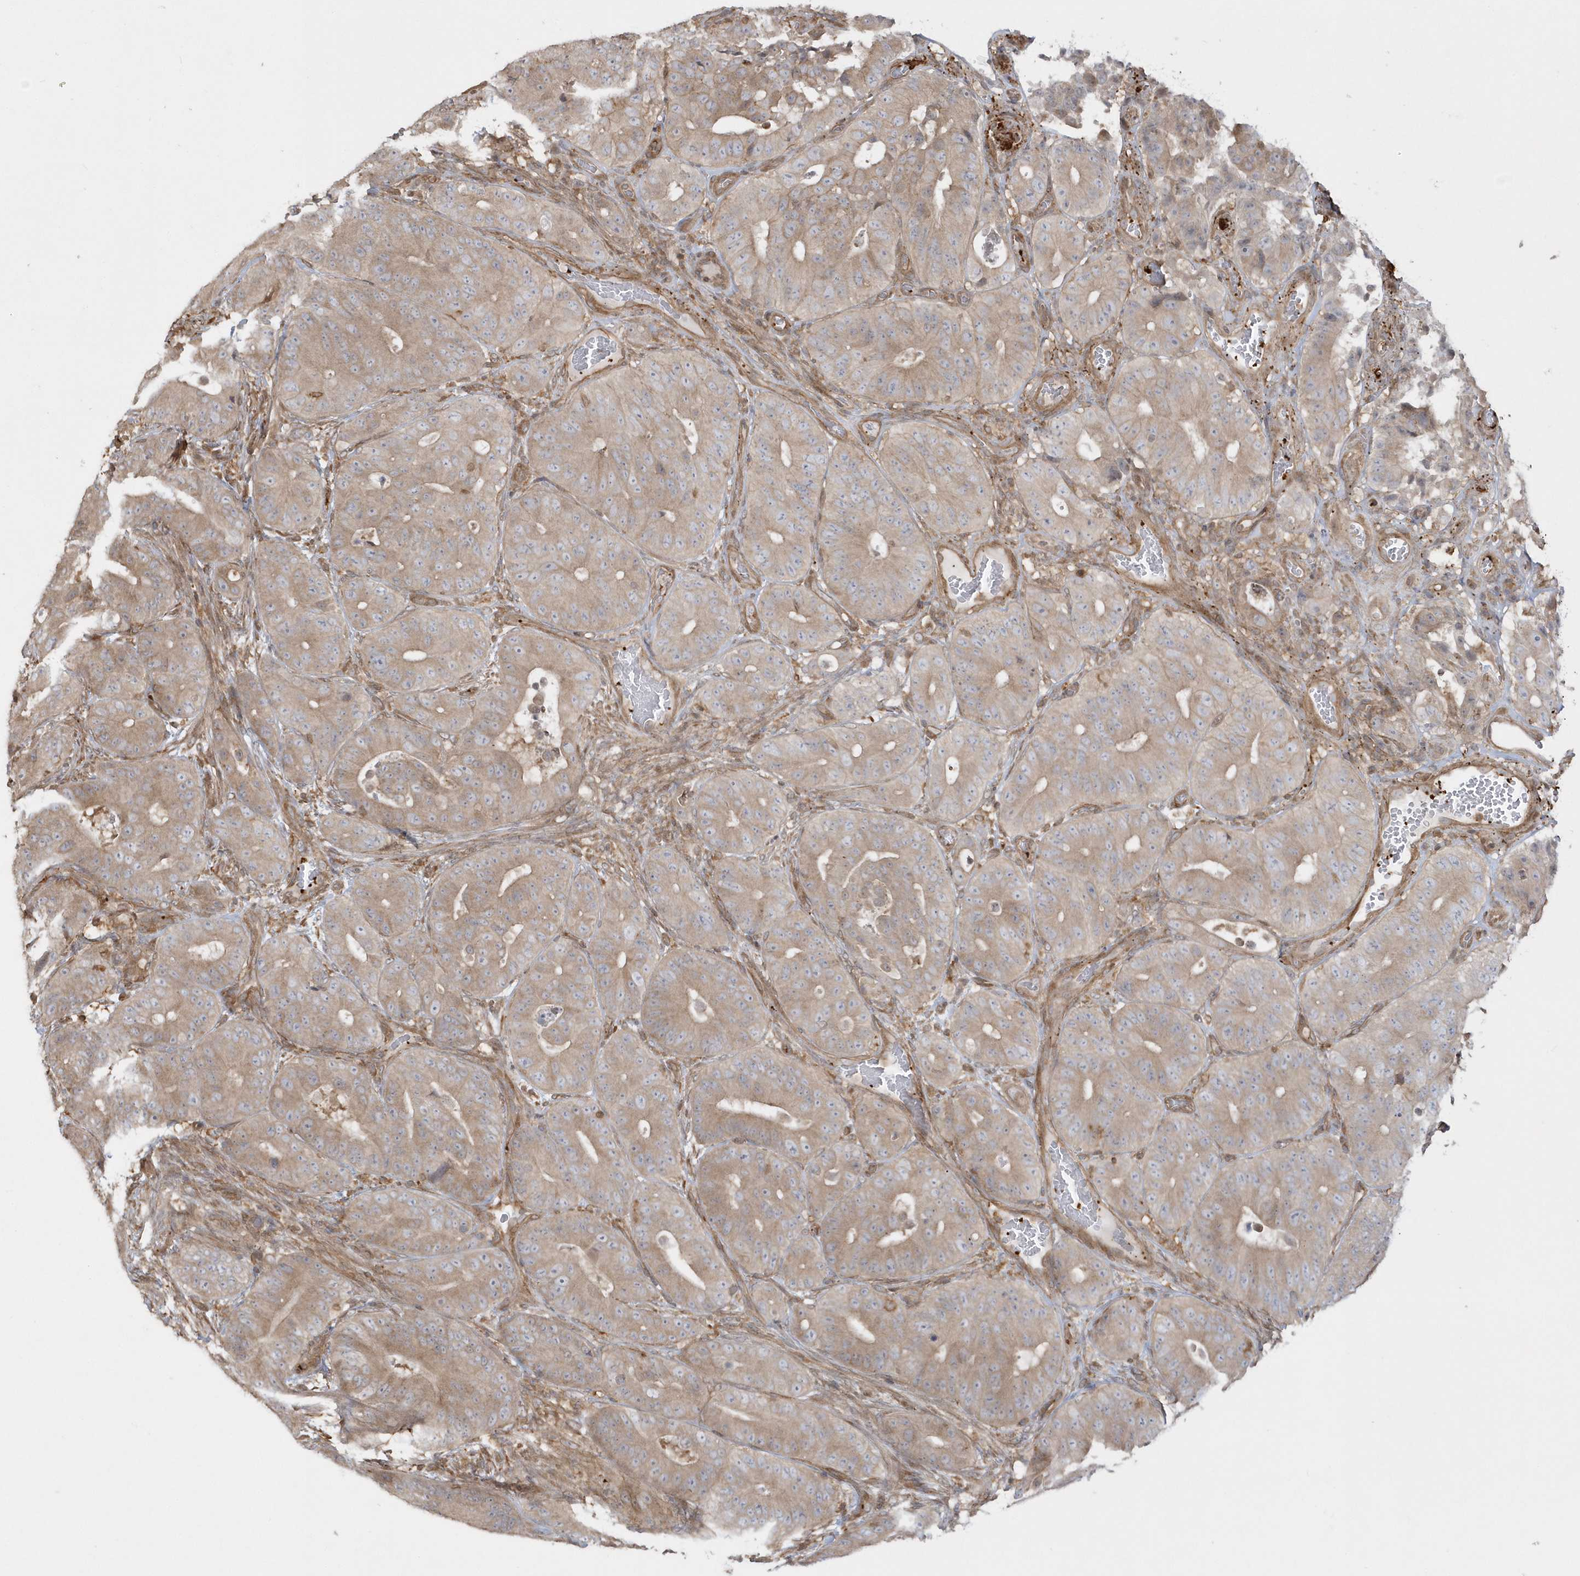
{"staining": {"intensity": "weak", "quantity": ">75%", "location": "cytoplasmic/membranous"}, "tissue": "colorectal cancer", "cell_type": "Tumor cells", "image_type": "cancer", "snomed": [{"axis": "morphology", "description": "Adenocarcinoma, NOS"}, {"axis": "topography", "description": "Colon"}], "caption": "Weak cytoplasmic/membranous expression for a protein is appreciated in approximately >75% of tumor cells of adenocarcinoma (colorectal) using immunohistochemistry.", "gene": "BSN", "patient": {"sex": "male", "age": 83}}